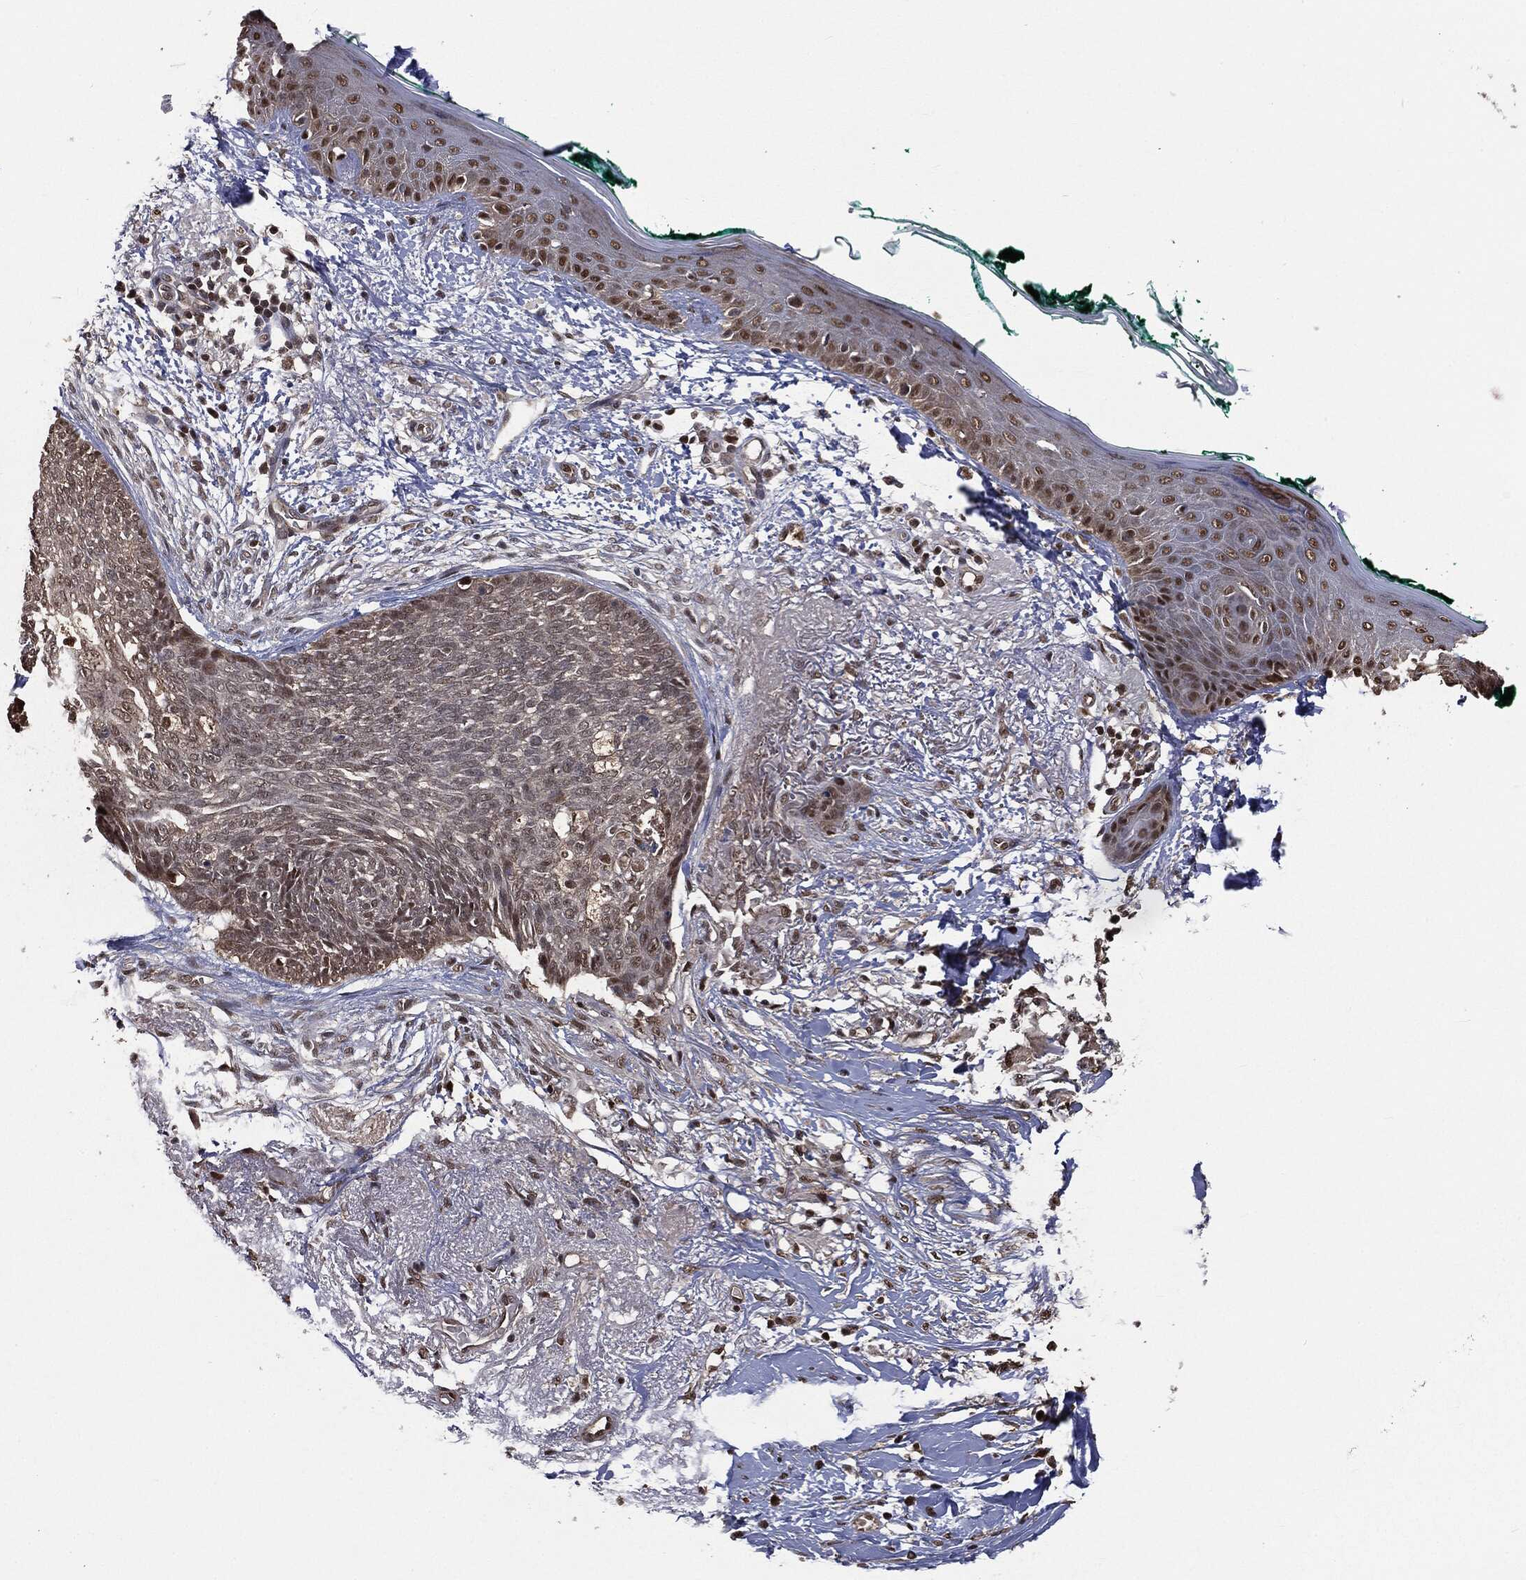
{"staining": {"intensity": "negative", "quantity": "none", "location": "none"}, "tissue": "skin cancer", "cell_type": "Tumor cells", "image_type": "cancer", "snomed": [{"axis": "morphology", "description": "Normal tissue, NOS"}, {"axis": "morphology", "description": "Basal cell carcinoma"}, {"axis": "topography", "description": "Skin"}], "caption": "The photomicrograph demonstrates no staining of tumor cells in skin basal cell carcinoma. (DAB (3,3'-diaminobenzidine) IHC, high magnification).", "gene": "SHLD2", "patient": {"sex": "male", "age": 84}}